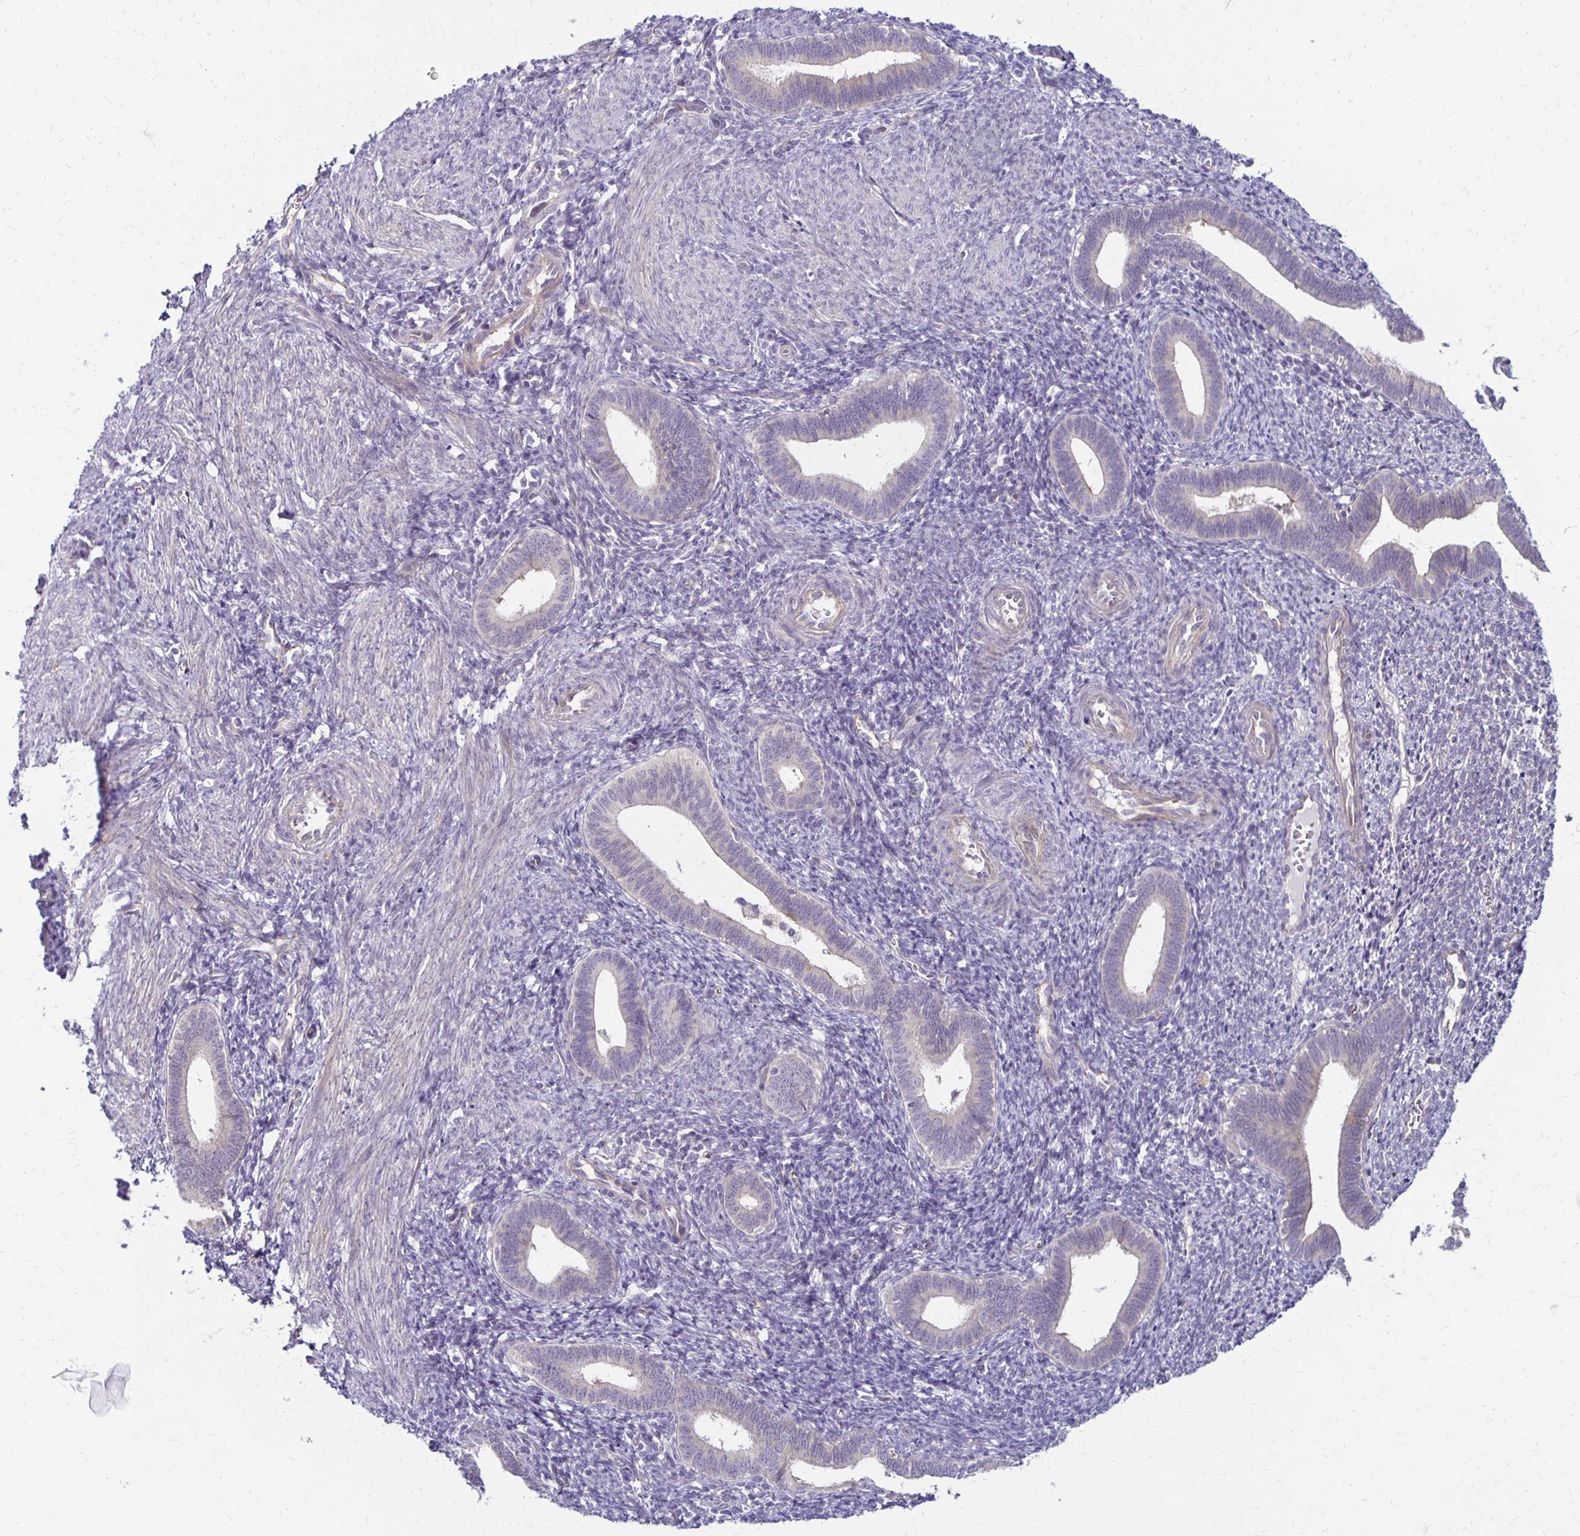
{"staining": {"intensity": "negative", "quantity": "none", "location": "none"}, "tissue": "endometrium", "cell_type": "Cells in endometrial stroma", "image_type": "normal", "snomed": [{"axis": "morphology", "description": "Normal tissue, NOS"}, {"axis": "topography", "description": "Endometrium"}], "caption": "IHC micrograph of benign endometrium stained for a protein (brown), which exhibits no positivity in cells in endometrial stroma.", "gene": "KATNBL1", "patient": {"sex": "female", "age": 41}}